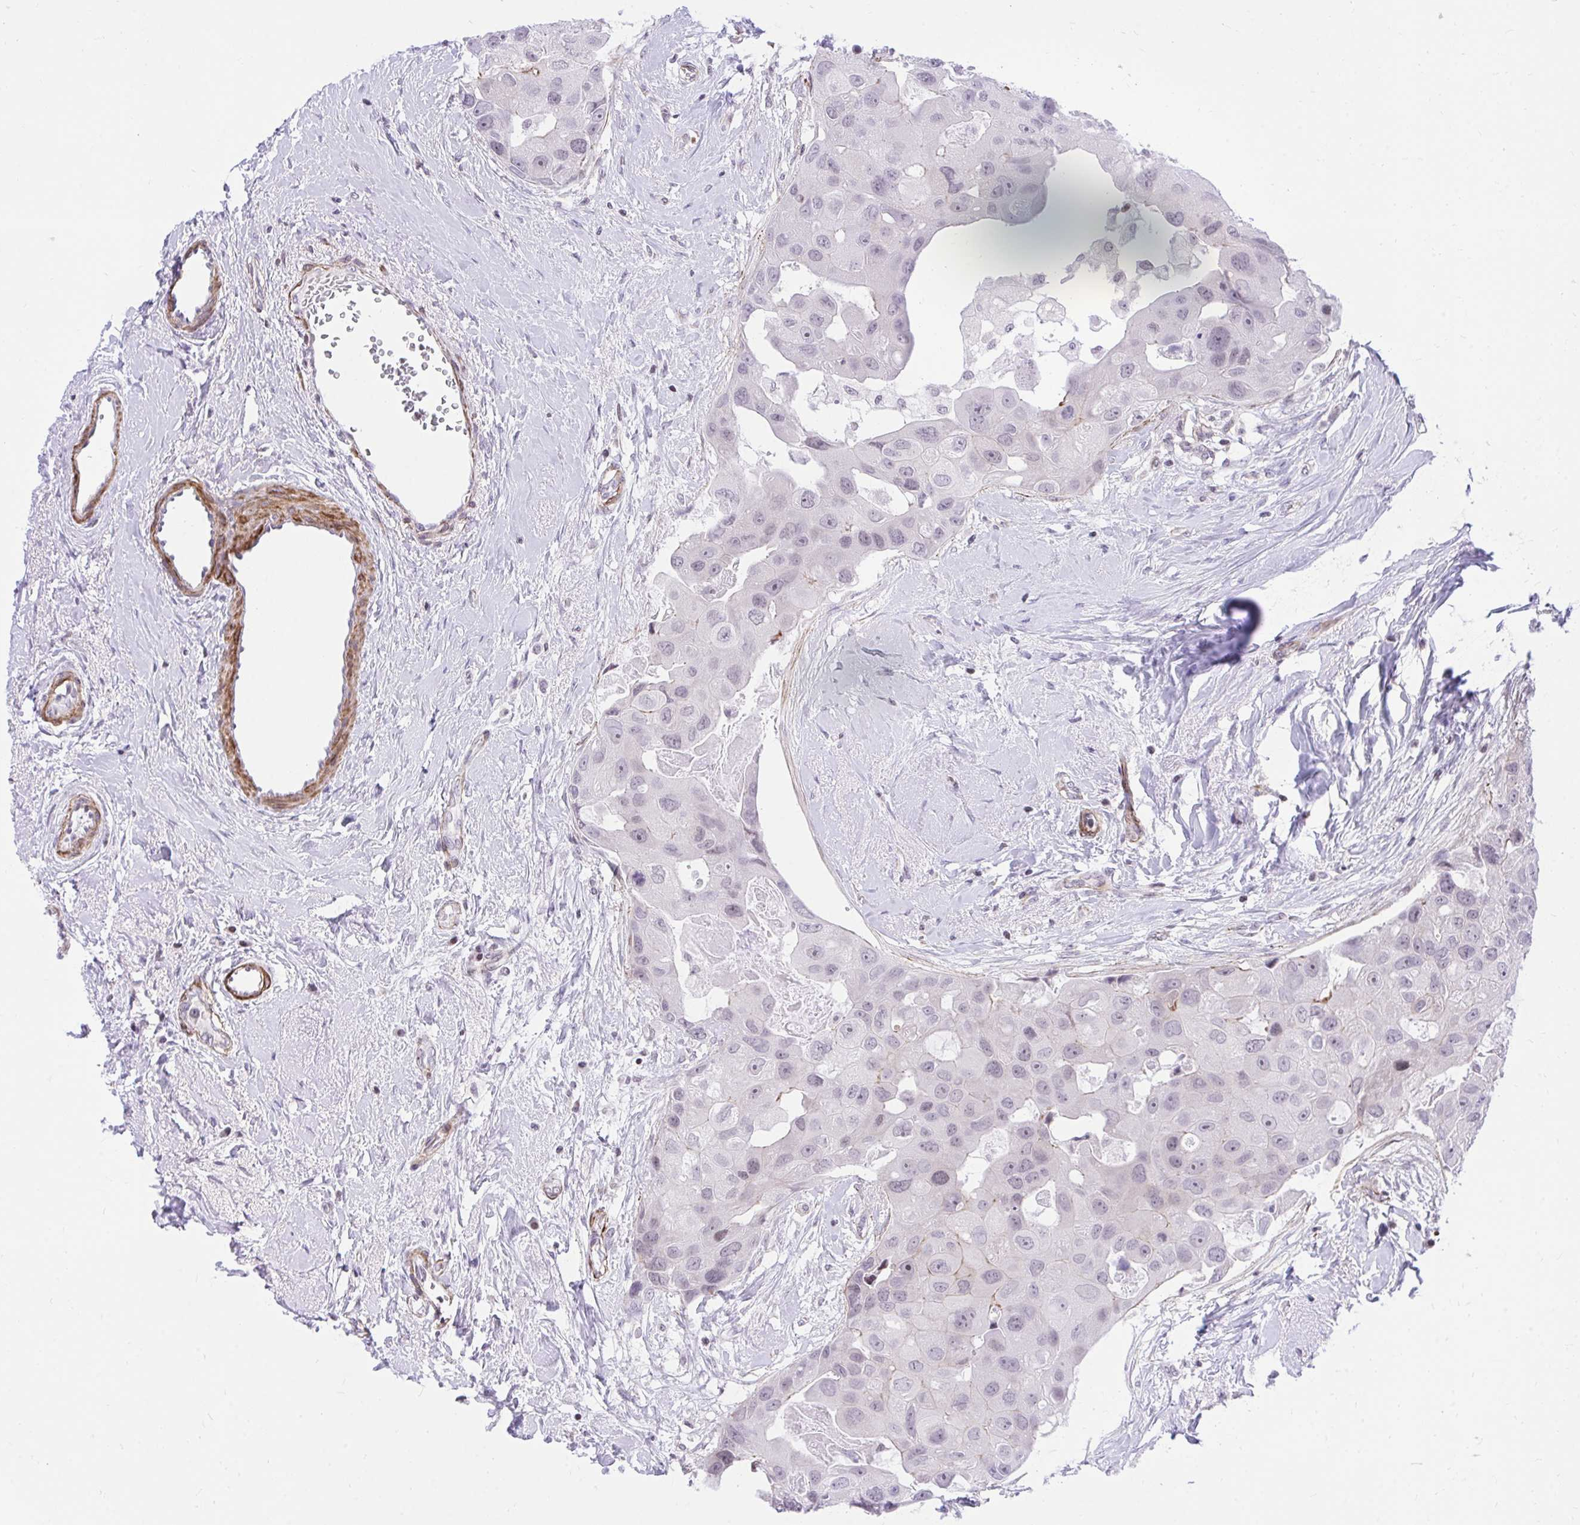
{"staining": {"intensity": "negative", "quantity": "none", "location": "none"}, "tissue": "breast cancer", "cell_type": "Tumor cells", "image_type": "cancer", "snomed": [{"axis": "morphology", "description": "Duct carcinoma"}, {"axis": "topography", "description": "Breast"}], "caption": "The image displays no significant staining in tumor cells of breast invasive ductal carcinoma. (DAB (3,3'-diaminobenzidine) immunohistochemistry (IHC) visualized using brightfield microscopy, high magnification).", "gene": "KCNN4", "patient": {"sex": "female", "age": 43}}